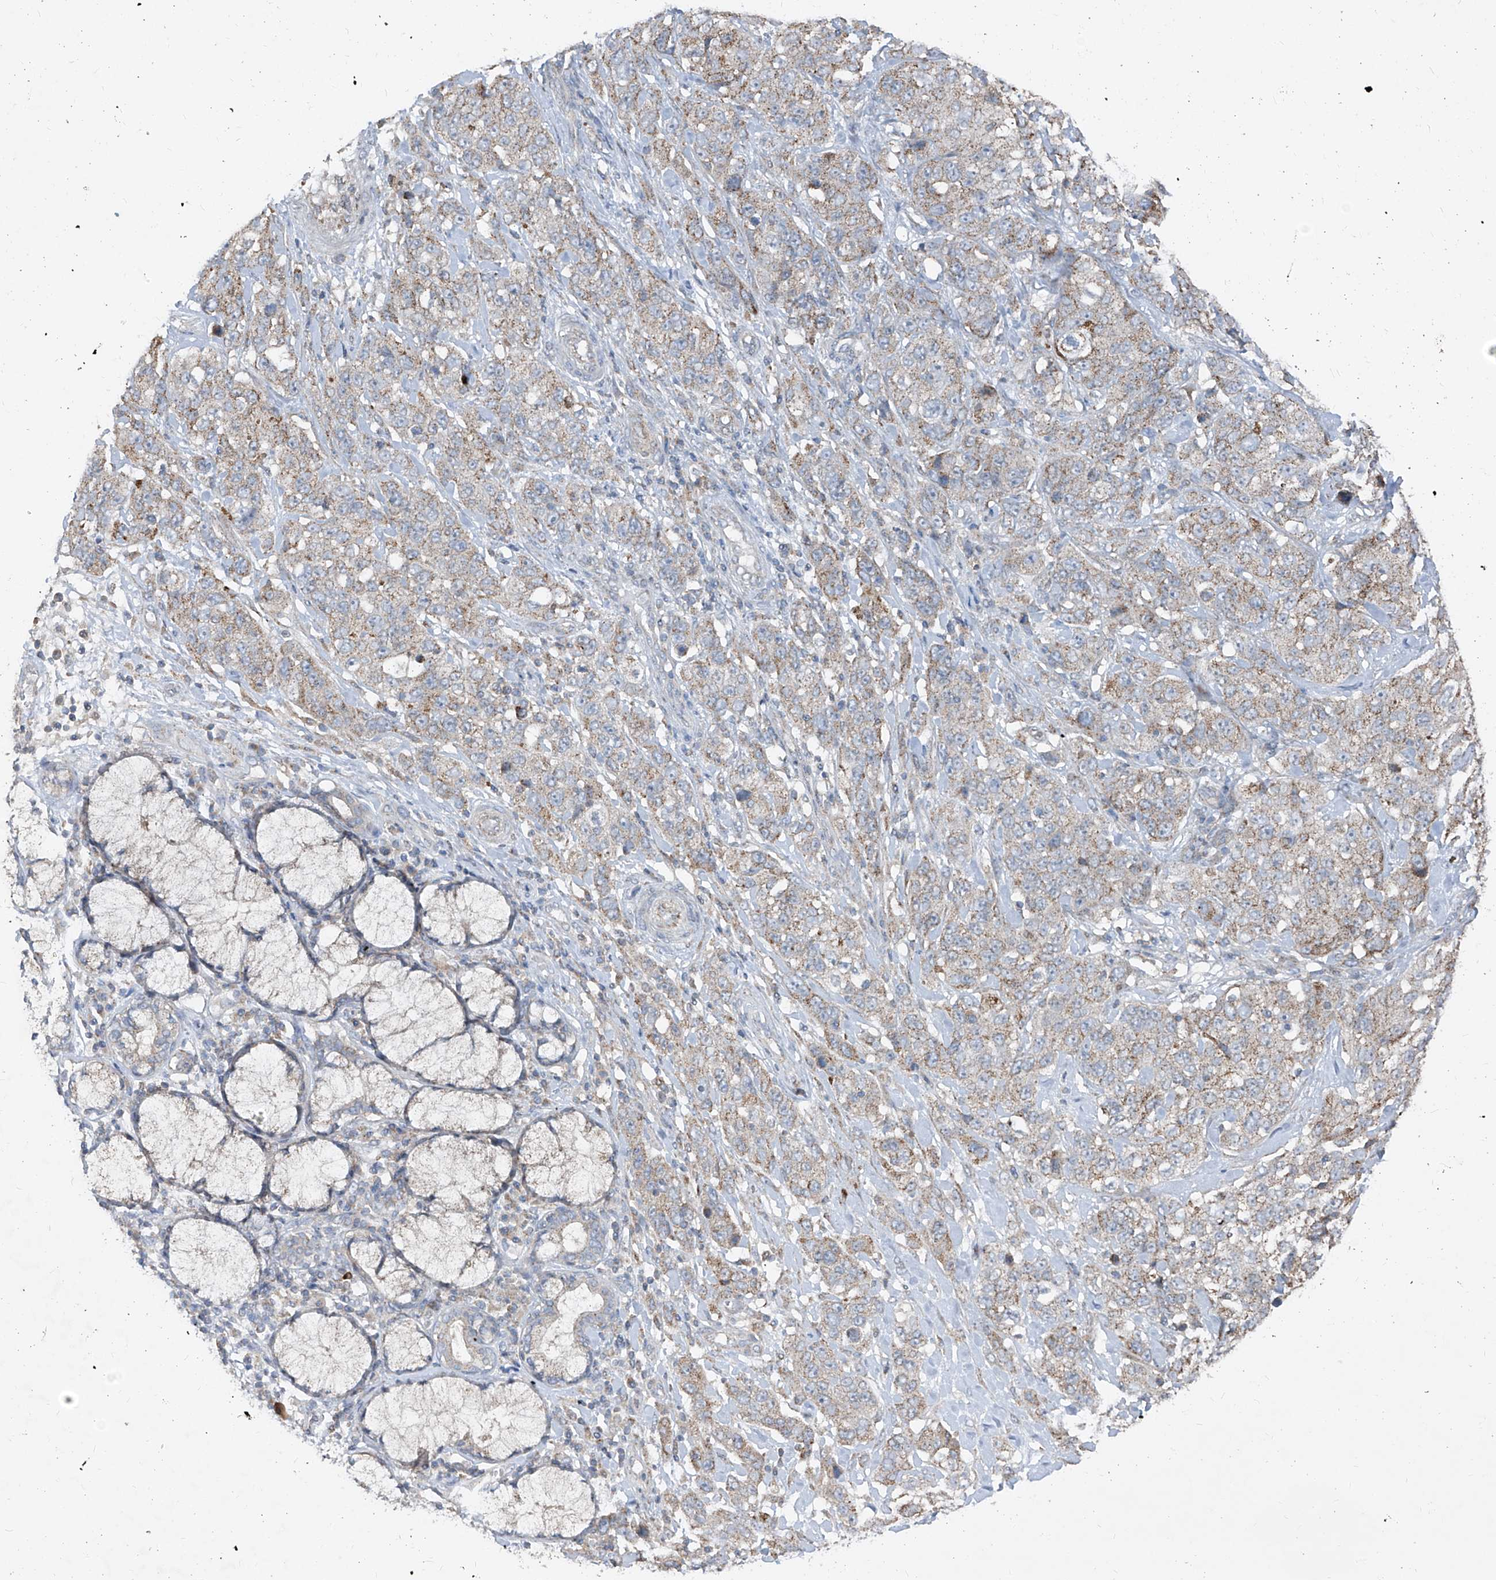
{"staining": {"intensity": "weak", "quantity": ">75%", "location": "cytoplasmic/membranous"}, "tissue": "stomach cancer", "cell_type": "Tumor cells", "image_type": "cancer", "snomed": [{"axis": "morphology", "description": "Adenocarcinoma, NOS"}, {"axis": "topography", "description": "Stomach"}], "caption": "Stomach cancer (adenocarcinoma) was stained to show a protein in brown. There is low levels of weak cytoplasmic/membranous positivity in about >75% of tumor cells. The protein is shown in brown color, while the nuclei are stained blue.", "gene": "ABCD3", "patient": {"sex": "male", "age": 48}}